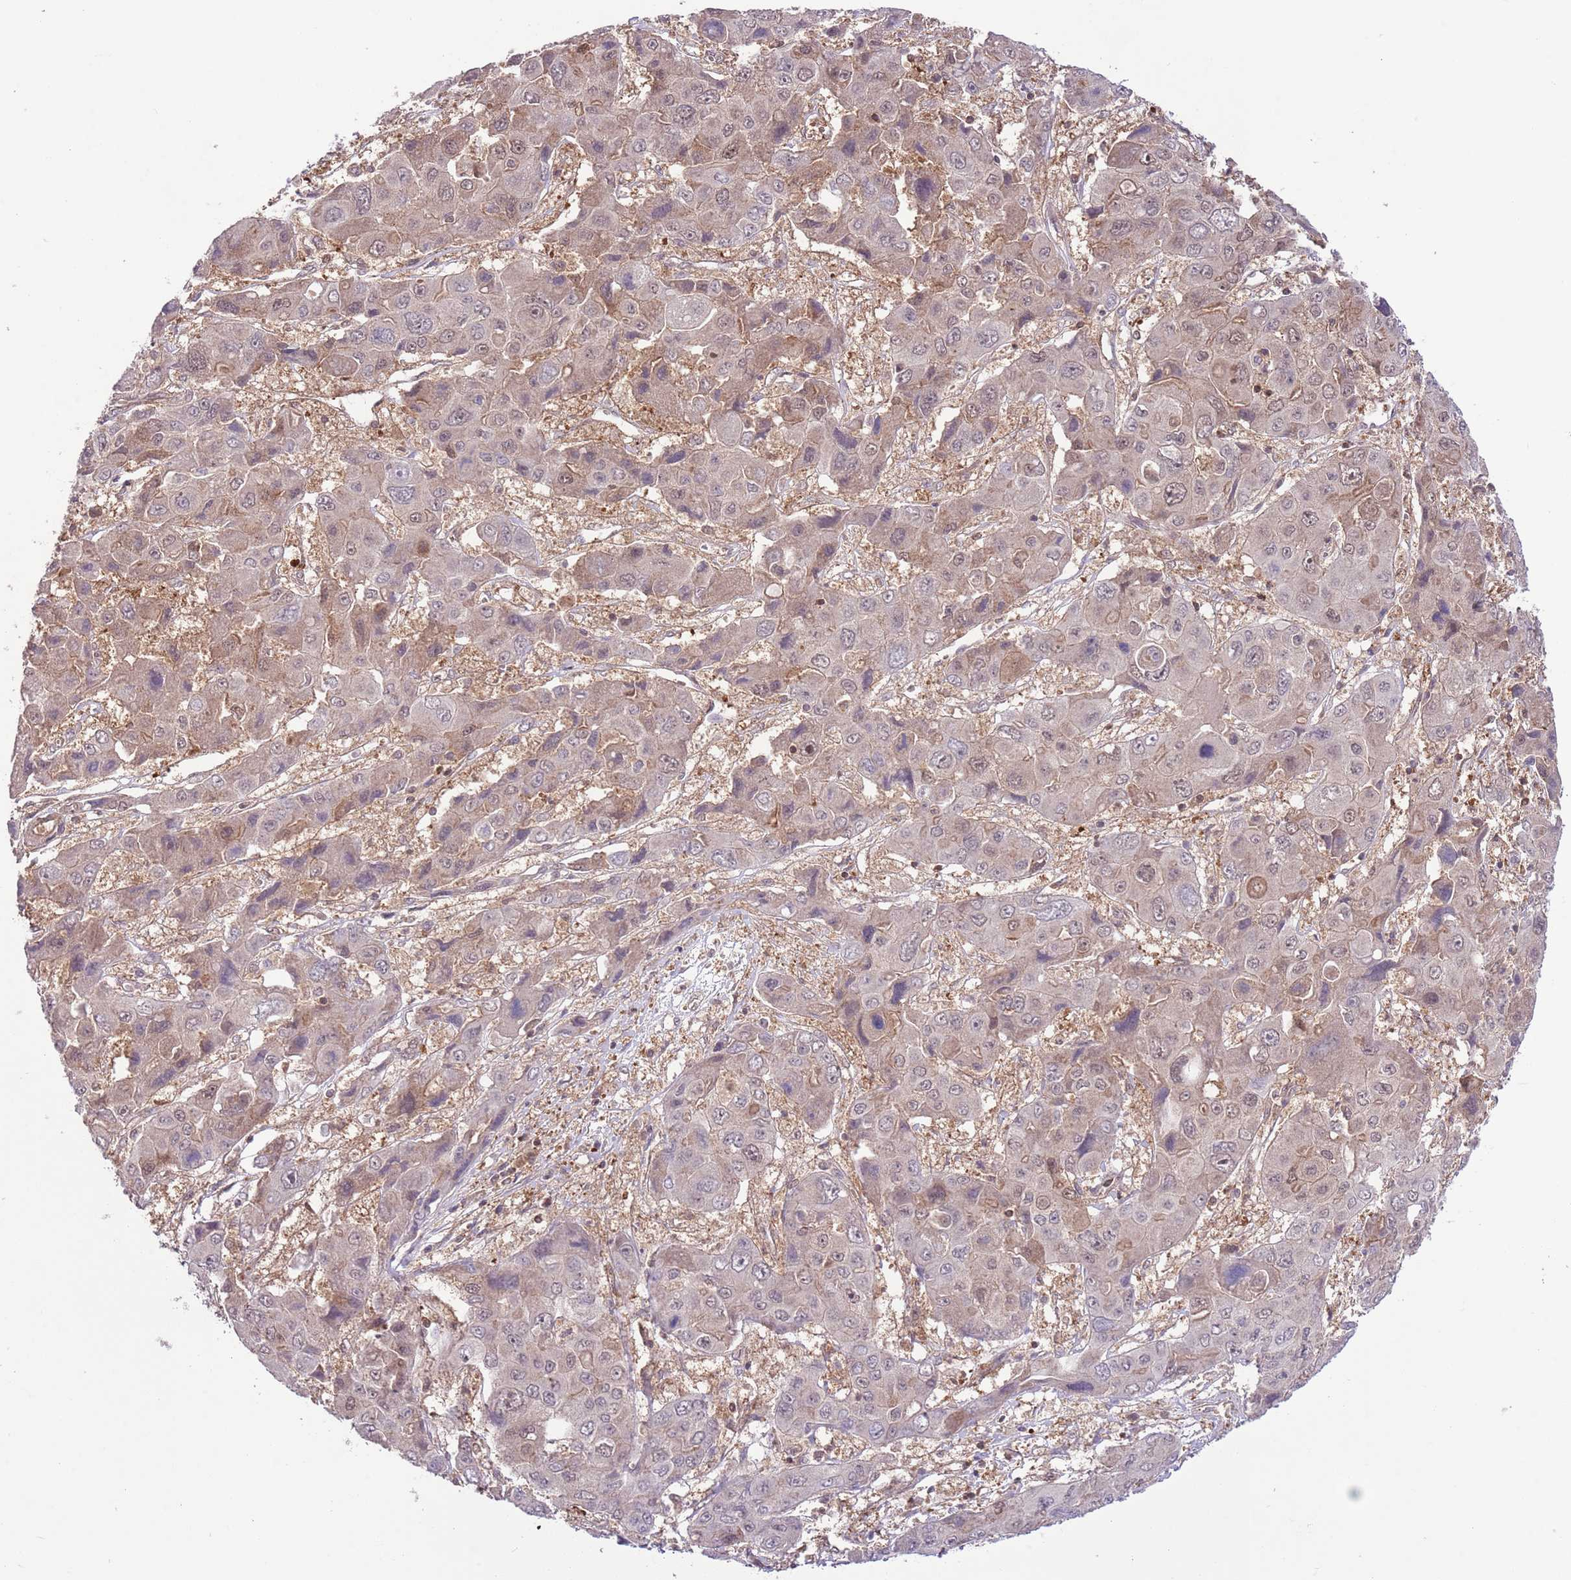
{"staining": {"intensity": "weak", "quantity": "25%-75%", "location": "cytoplasmic/membranous,nuclear"}, "tissue": "liver cancer", "cell_type": "Tumor cells", "image_type": "cancer", "snomed": [{"axis": "morphology", "description": "Cholangiocarcinoma"}, {"axis": "topography", "description": "Liver"}], "caption": "Weak cytoplasmic/membranous and nuclear positivity is present in about 25%-75% of tumor cells in liver cholangiocarcinoma. The staining is performed using DAB brown chromogen to label protein expression. The nuclei are counter-stained blue using hematoxylin.", "gene": "HDHD2", "patient": {"sex": "male", "age": 67}}